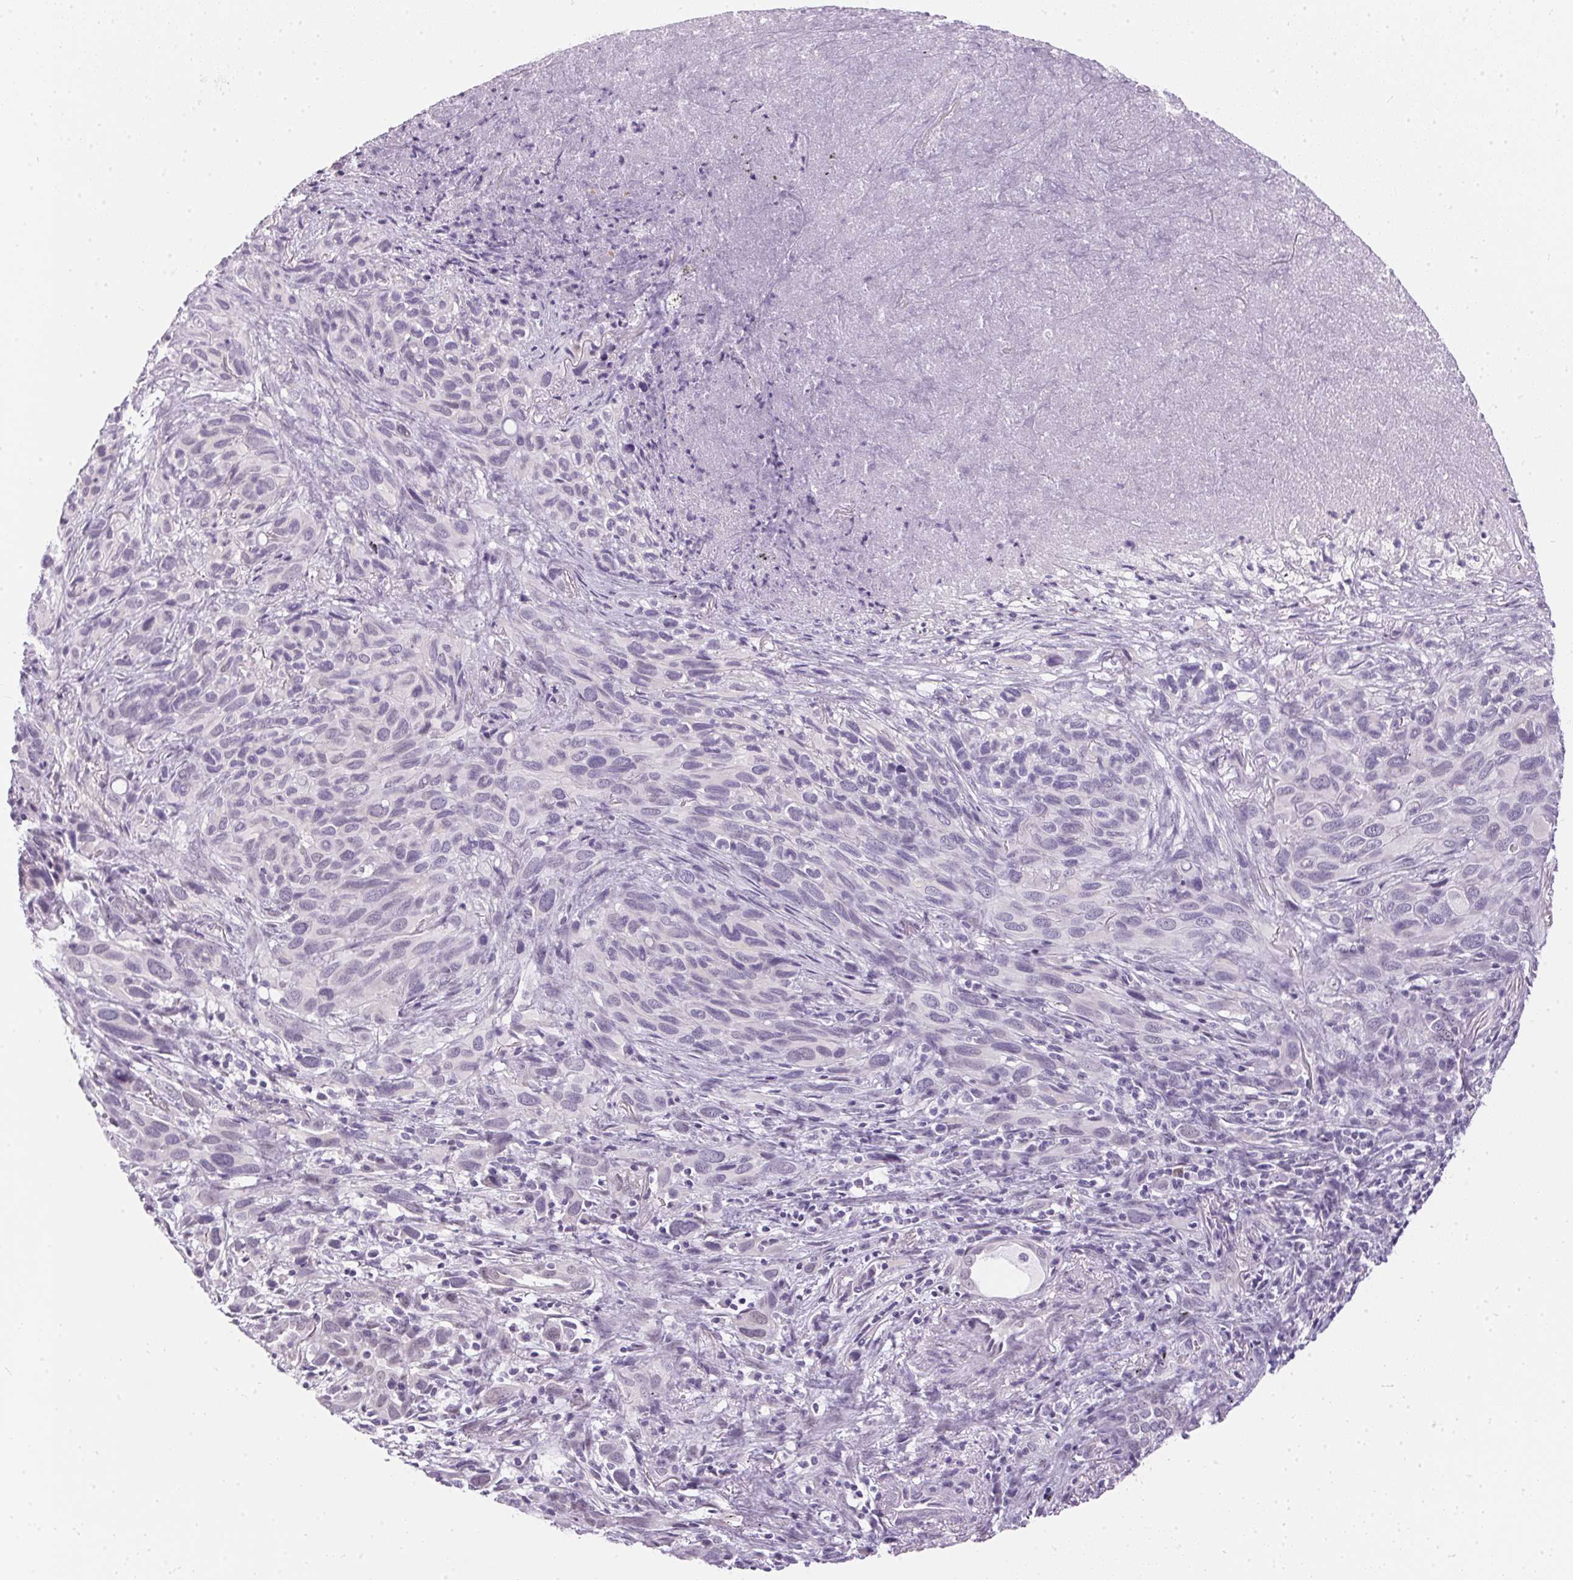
{"staining": {"intensity": "negative", "quantity": "none", "location": "none"}, "tissue": "melanoma", "cell_type": "Tumor cells", "image_type": "cancer", "snomed": [{"axis": "morphology", "description": "Malignant melanoma, Metastatic site"}, {"axis": "topography", "description": "Lung"}], "caption": "A micrograph of malignant melanoma (metastatic site) stained for a protein reveals no brown staining in tumor cells.", "gene": "GBP6", "patient": {"sex": "male", "age": 48}}